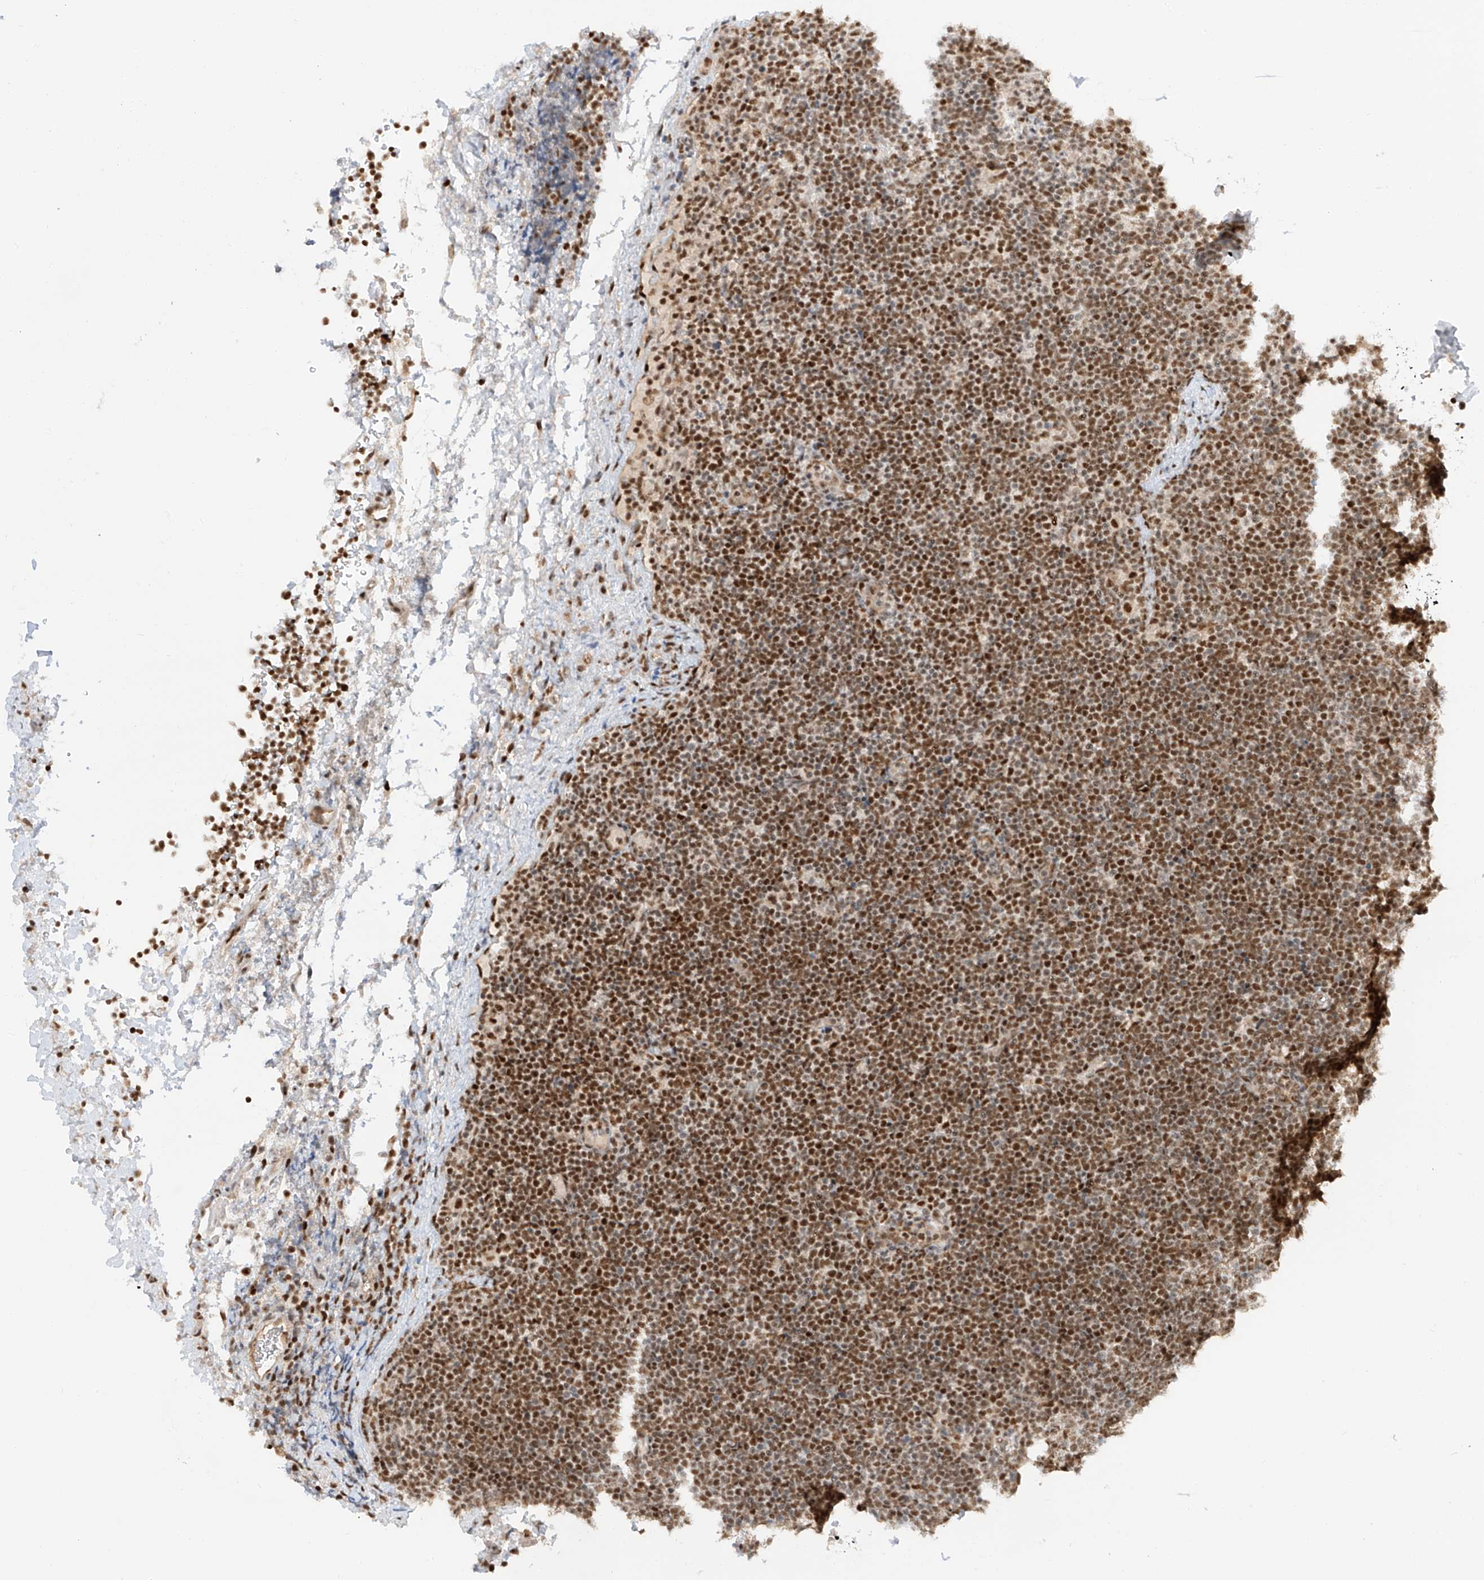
{"staining": {"intensity": "strong", "quantity": ">75%", "location": "nuclear"}, "tissue": "lymphoma", "cell_type": "Tumor cells", "image_type": "cancer", "snomed": [{"axis": "morphology", "description": "Malignant lymphoma, non-Hodgkin's type, High grade"}, {"axis": "topography", "description": "Lymph node"}], "caption": "Lymphoma stained for a protein reveals strong nuclear positivity in tumor cells. The protein is shown in brown color, while the nuclei are stained blue.", "gene": "POGK", "patient": {"sex": "male", "age": 13}}